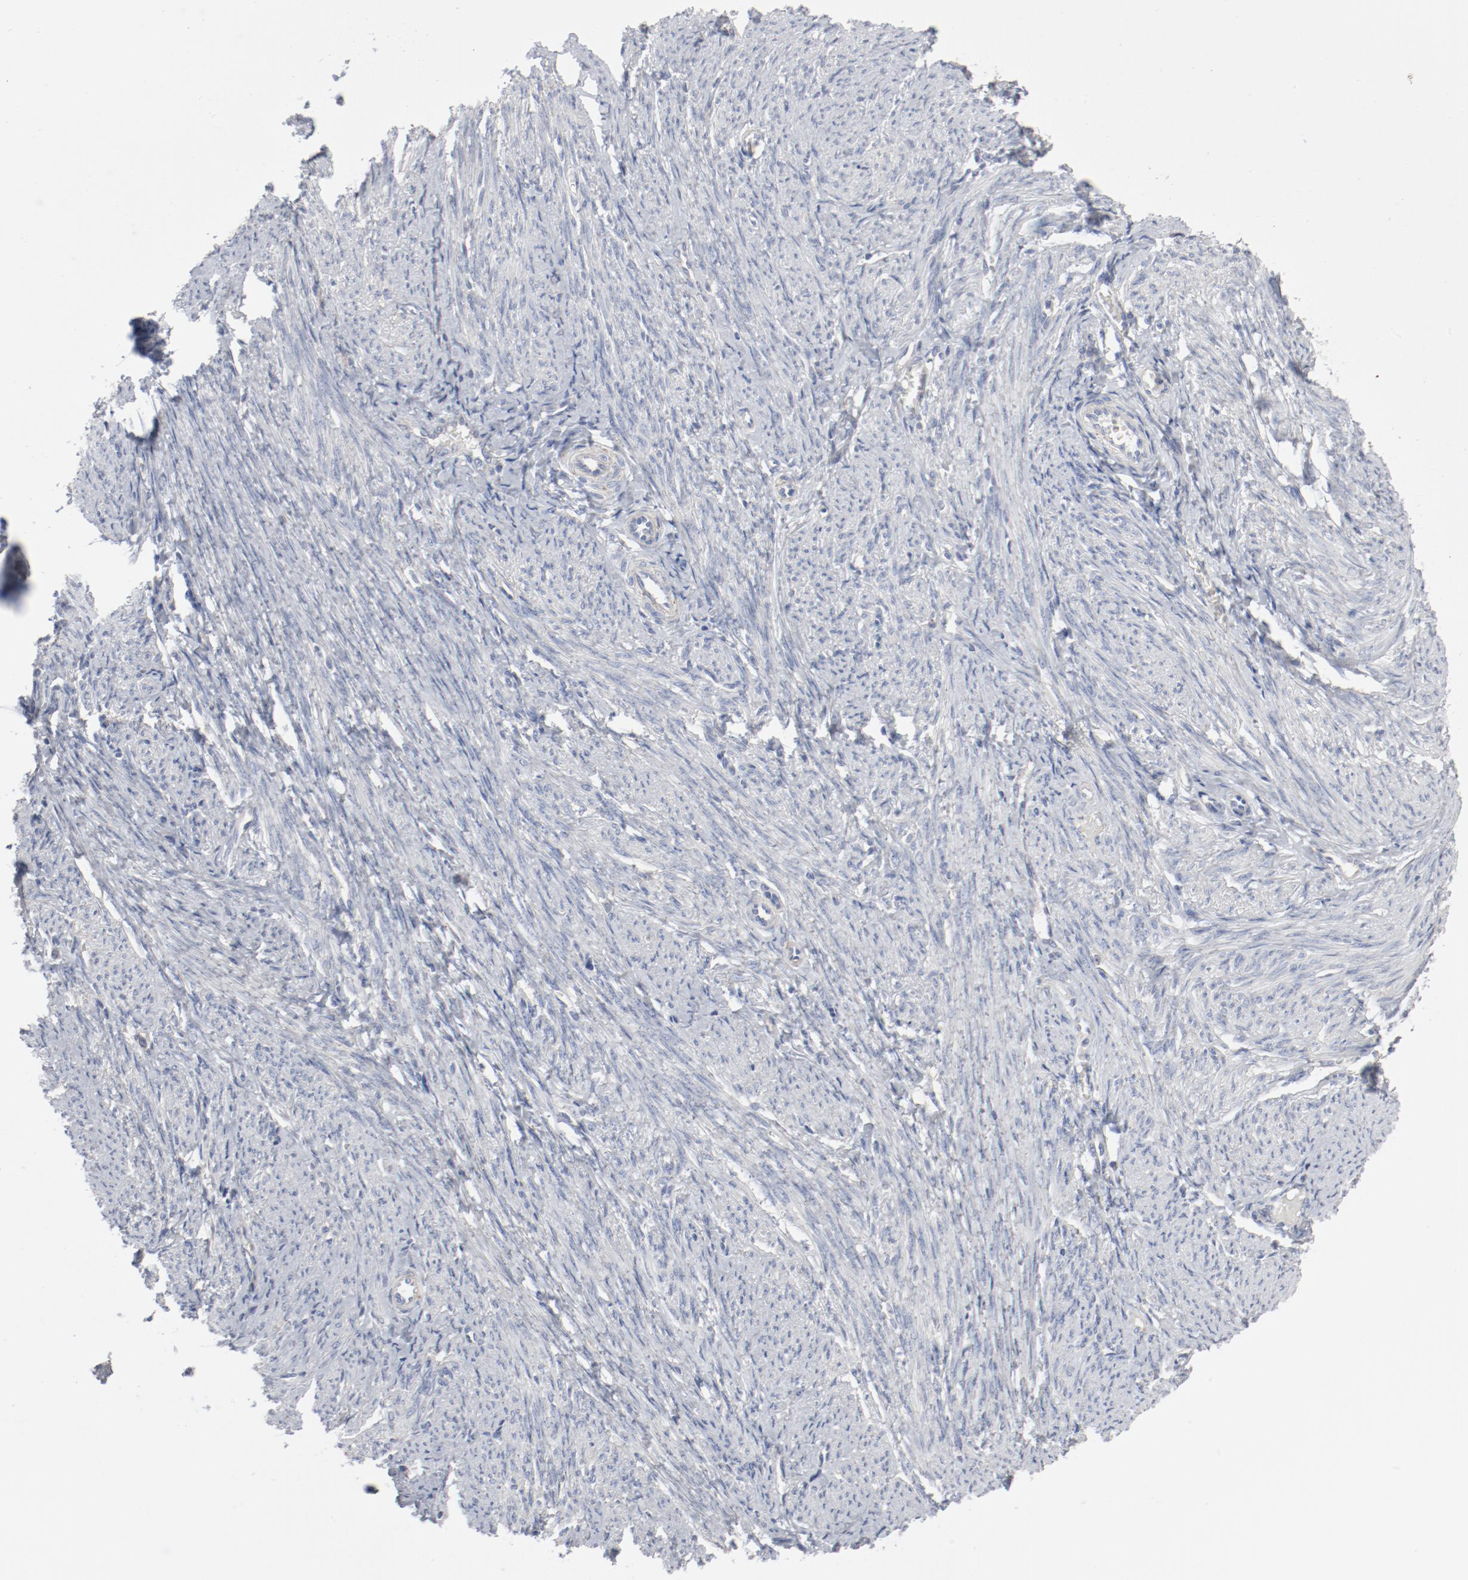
{"staining": {"intensity": "negative", "quantity": "none", "location": "none"}, "tissue": "smooth muscle", "cell_type": "Smooth muscle cells", "image_type": "normal", "snomed": [{"axis": "morphology", "description": "Normal tissue, NOS"}, {"axis": "topography", "description": "Smooth muscle"}, {"axis": "topography", "description": "Cervix"}], "caption": "Human smooth muscle stained for a protein using immunohistochemistry reveals no staining in smooth muscle cells.", "gene": "CDK1", "patient": {"sex": "female", "age": 70}}